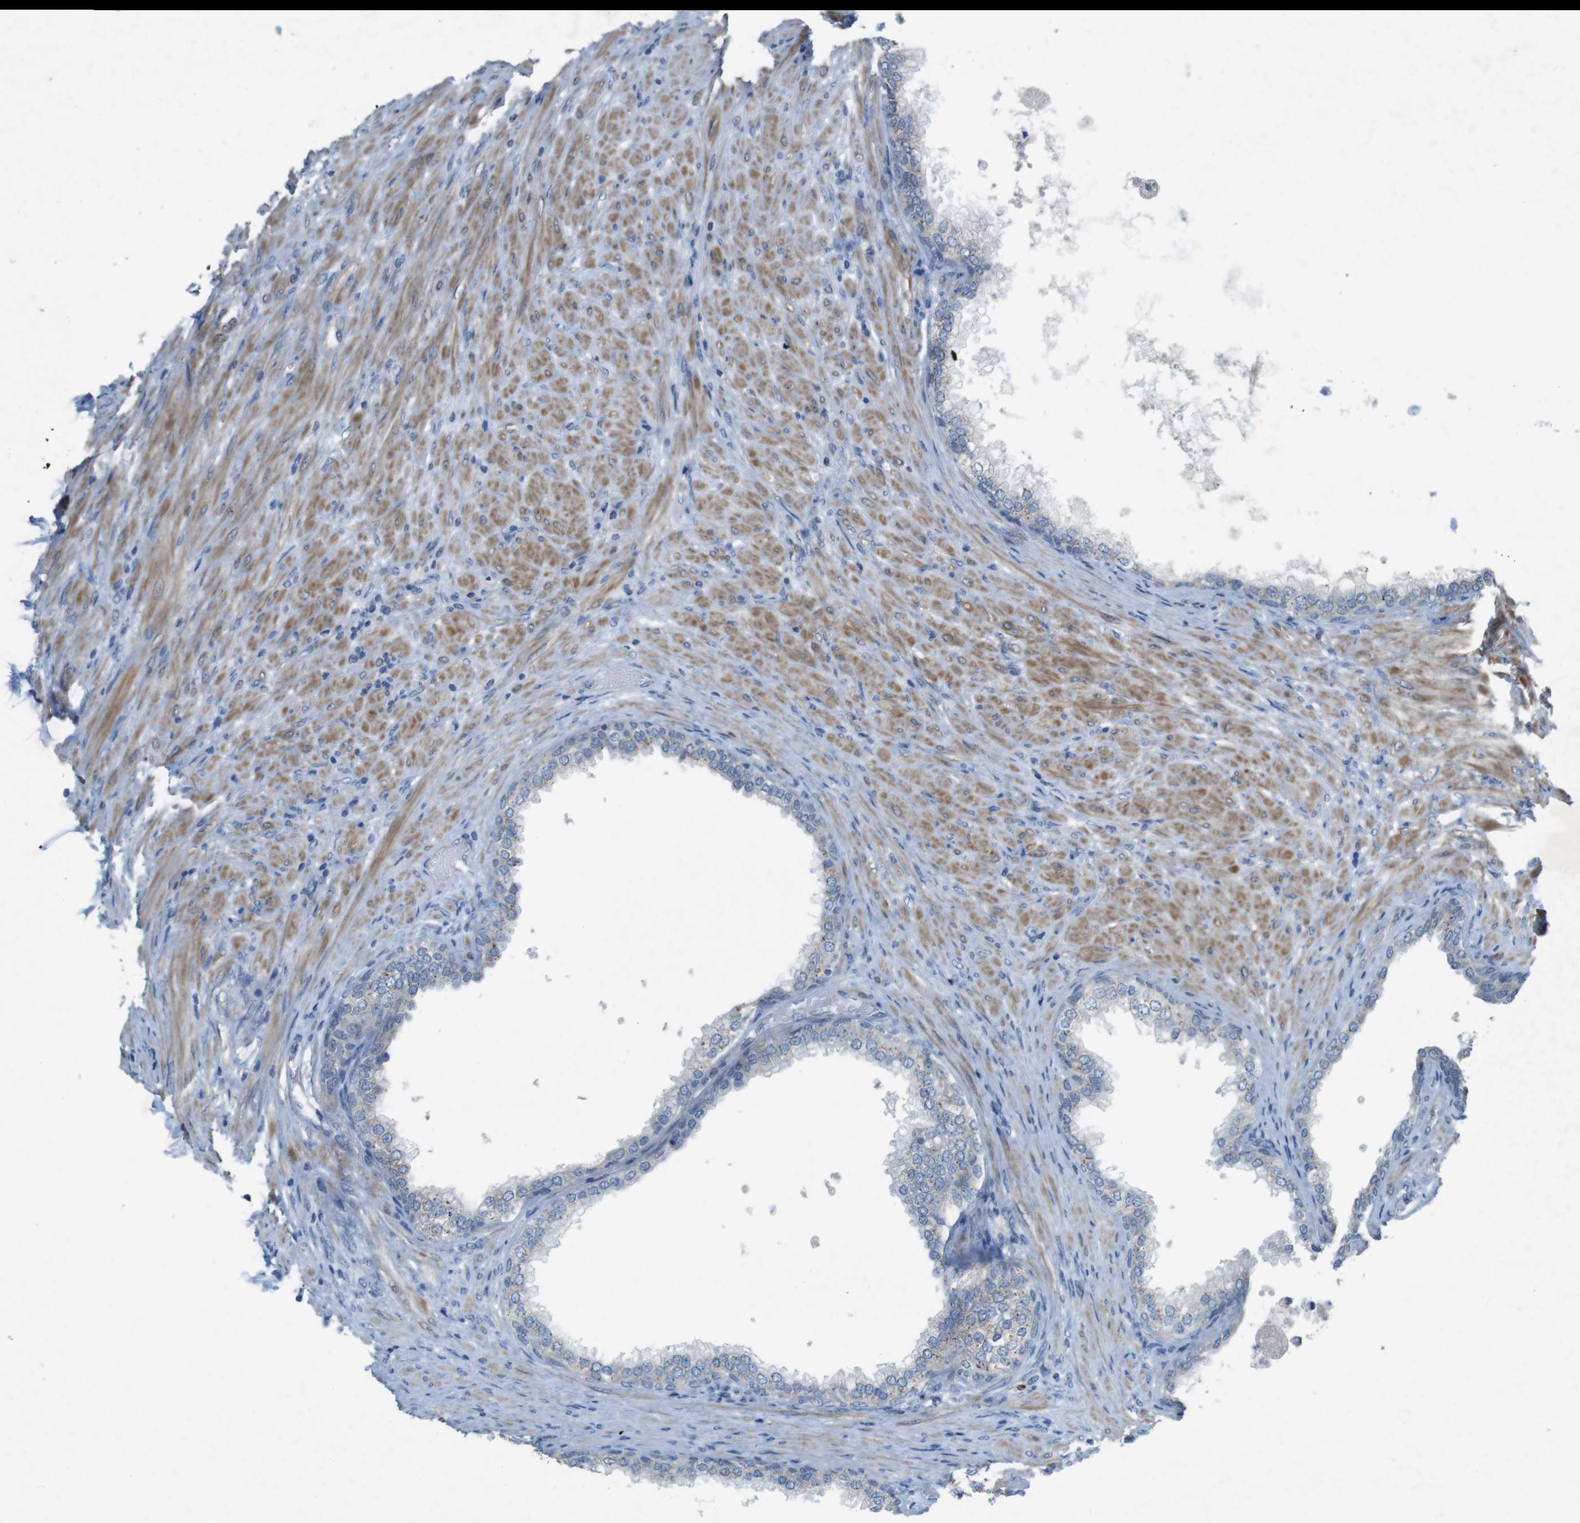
{"staining": {"intensity": "negative", "quantity": "none", "location": "none"}, "tissue": "prostate", "cell_type": "Glandular cells", "image_type": "normal", "snomed": [{"axis": "morphology", "description": "Normal tissue, NOS"}, {"axis": "topography", "description": "Prostate"}], "caption": "High magnification brightfield microscopy of normal prostate stained with DAB (brown) and counterstained with hematoxylin (blue): glandular cells show no significant expression. Brightfield microscopy of immunohistochemistry stained with DAB (3,3'-diaminobenzidine) (brown) and hematoxylin (blue), captured at high magnification.", "gene": "TYW1", "patient": {"sex": "male", "age": 76}}